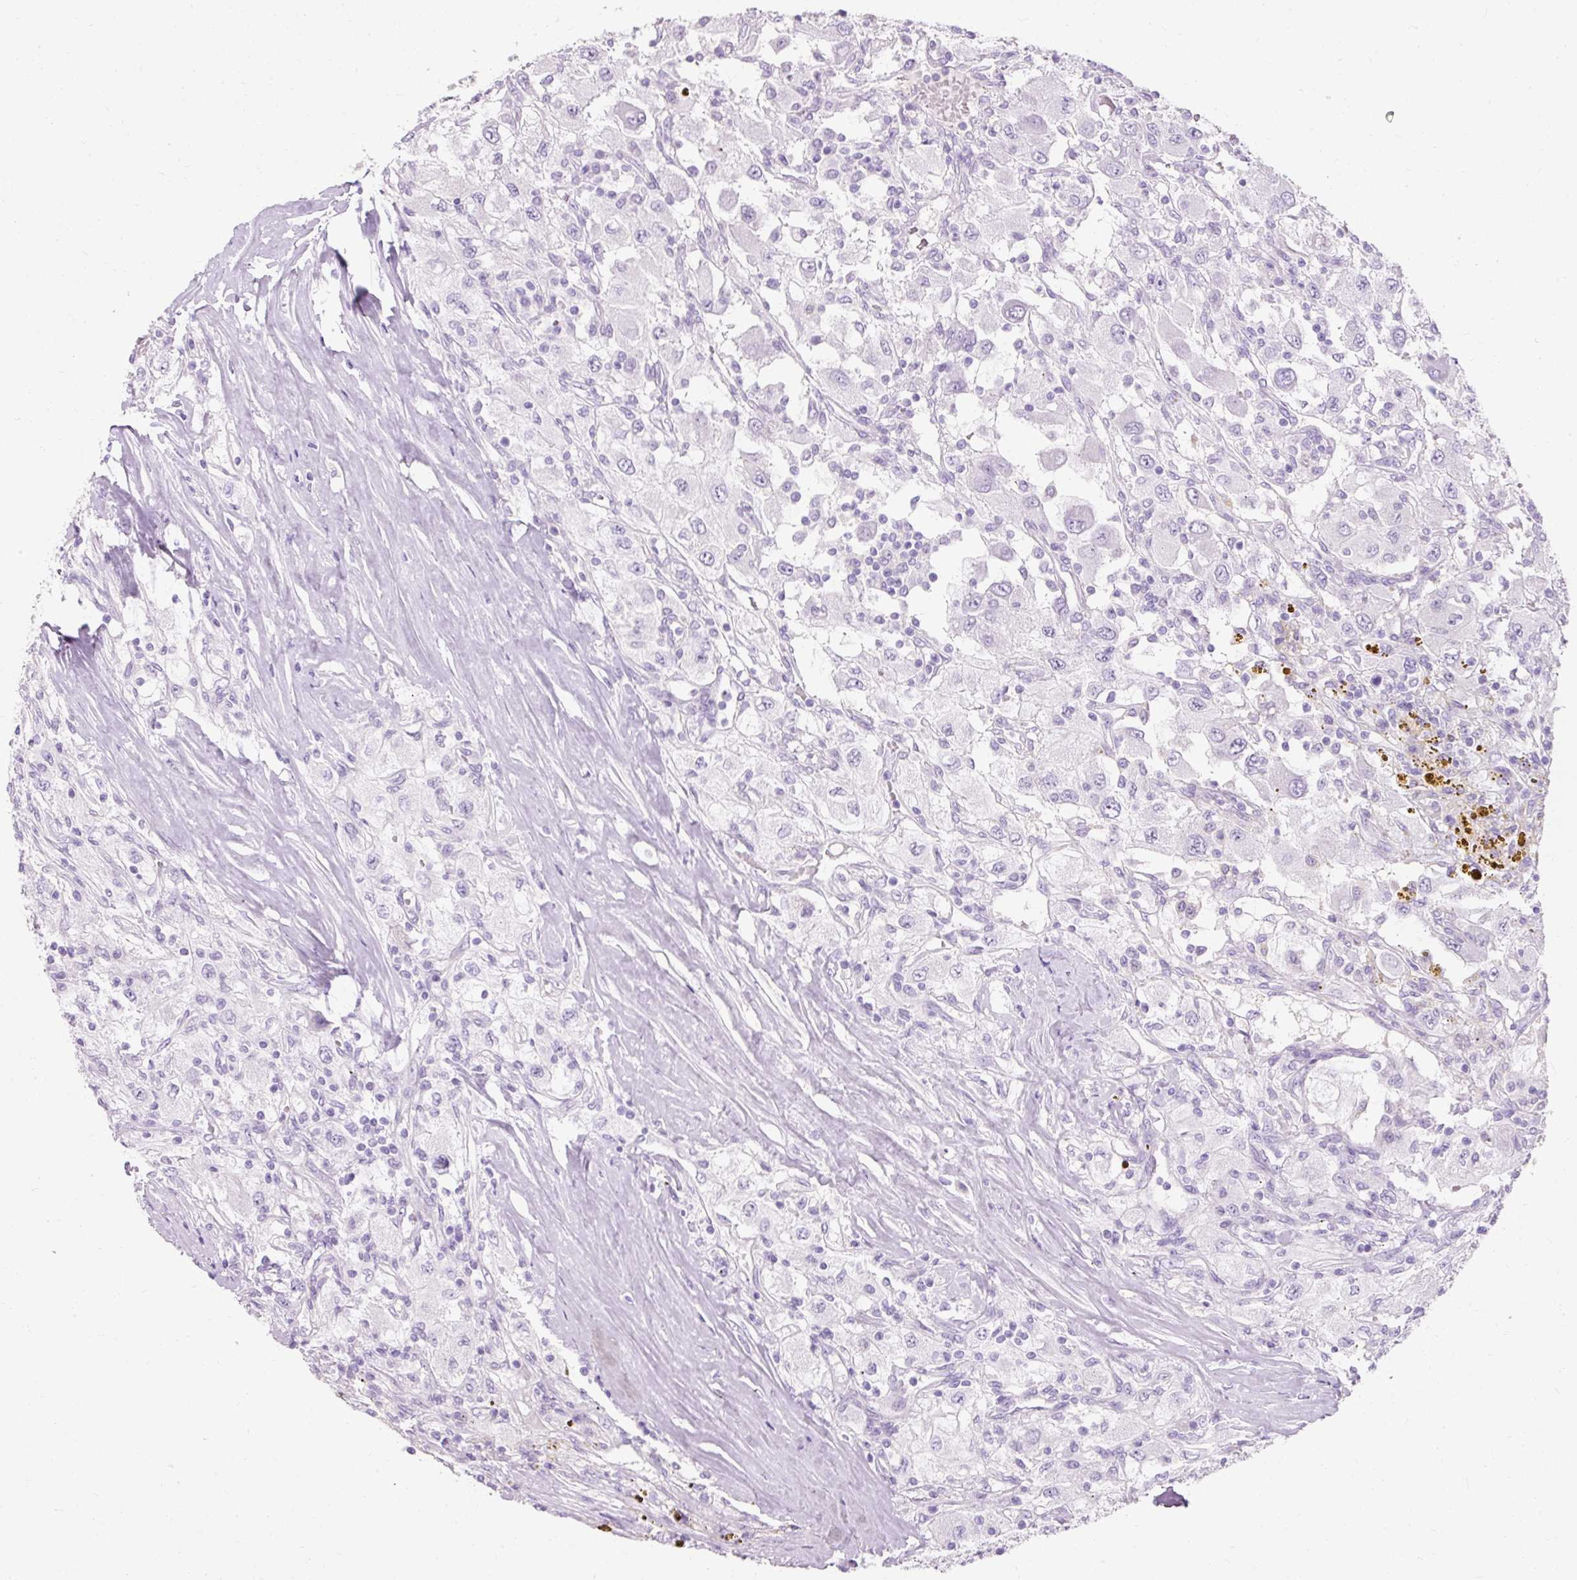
{"staining": {"intensity": "negative", "quantity": "none", "location": "none"}, "tissue": "renal cancer", "cell_type": "Tumor cells", "image_type": "cancer", "snomed": [{"axis": "morphology", "description": "Adenocarcinoma, NOS"}, {"axis": "topography", "description": "Kidney"}], "caption": "Tumor cells show no significant protein positivity in renal cancer (adenocarcinoma).", "gene": "TMEM213", "patient": {"sex": "female", "age": 67}}